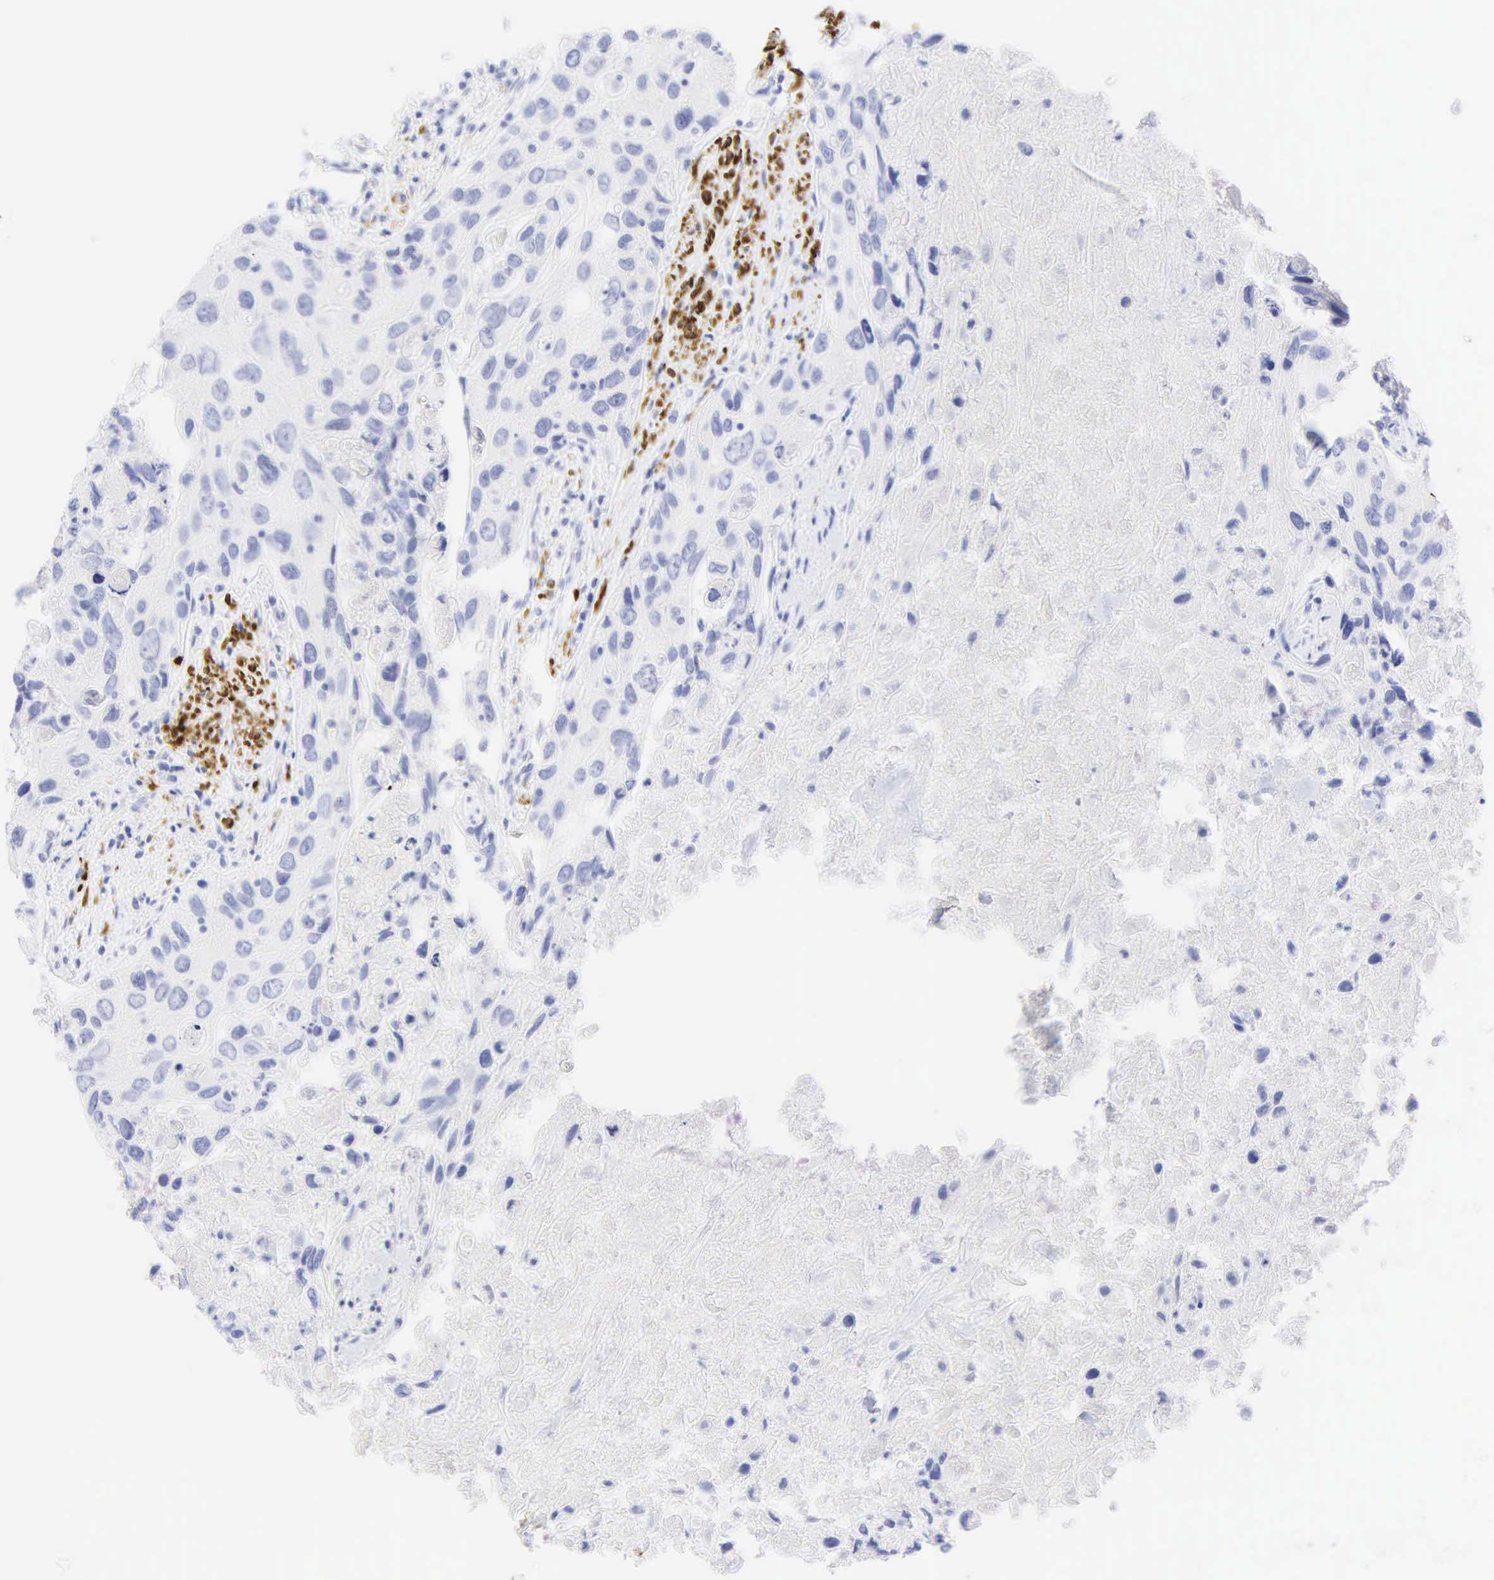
{"staining": {"intensity": "negative", "quantity": "none", "location": "none"}, "tissue": "urothelial cancer", "cell_type": "Tumor cells", "image_type": "cancer", "snomed": [{"axis": "morphology", "description": "Urothelial carcinoma, High grade"}, {"axis": "topography", "description": "Urinary bladder"}], "caption": "The histopathology image demonstrates no staining of tumor cells in urothelial cancer.", "gene": "DES", "patient": {"sex": "male", "age": 71}}